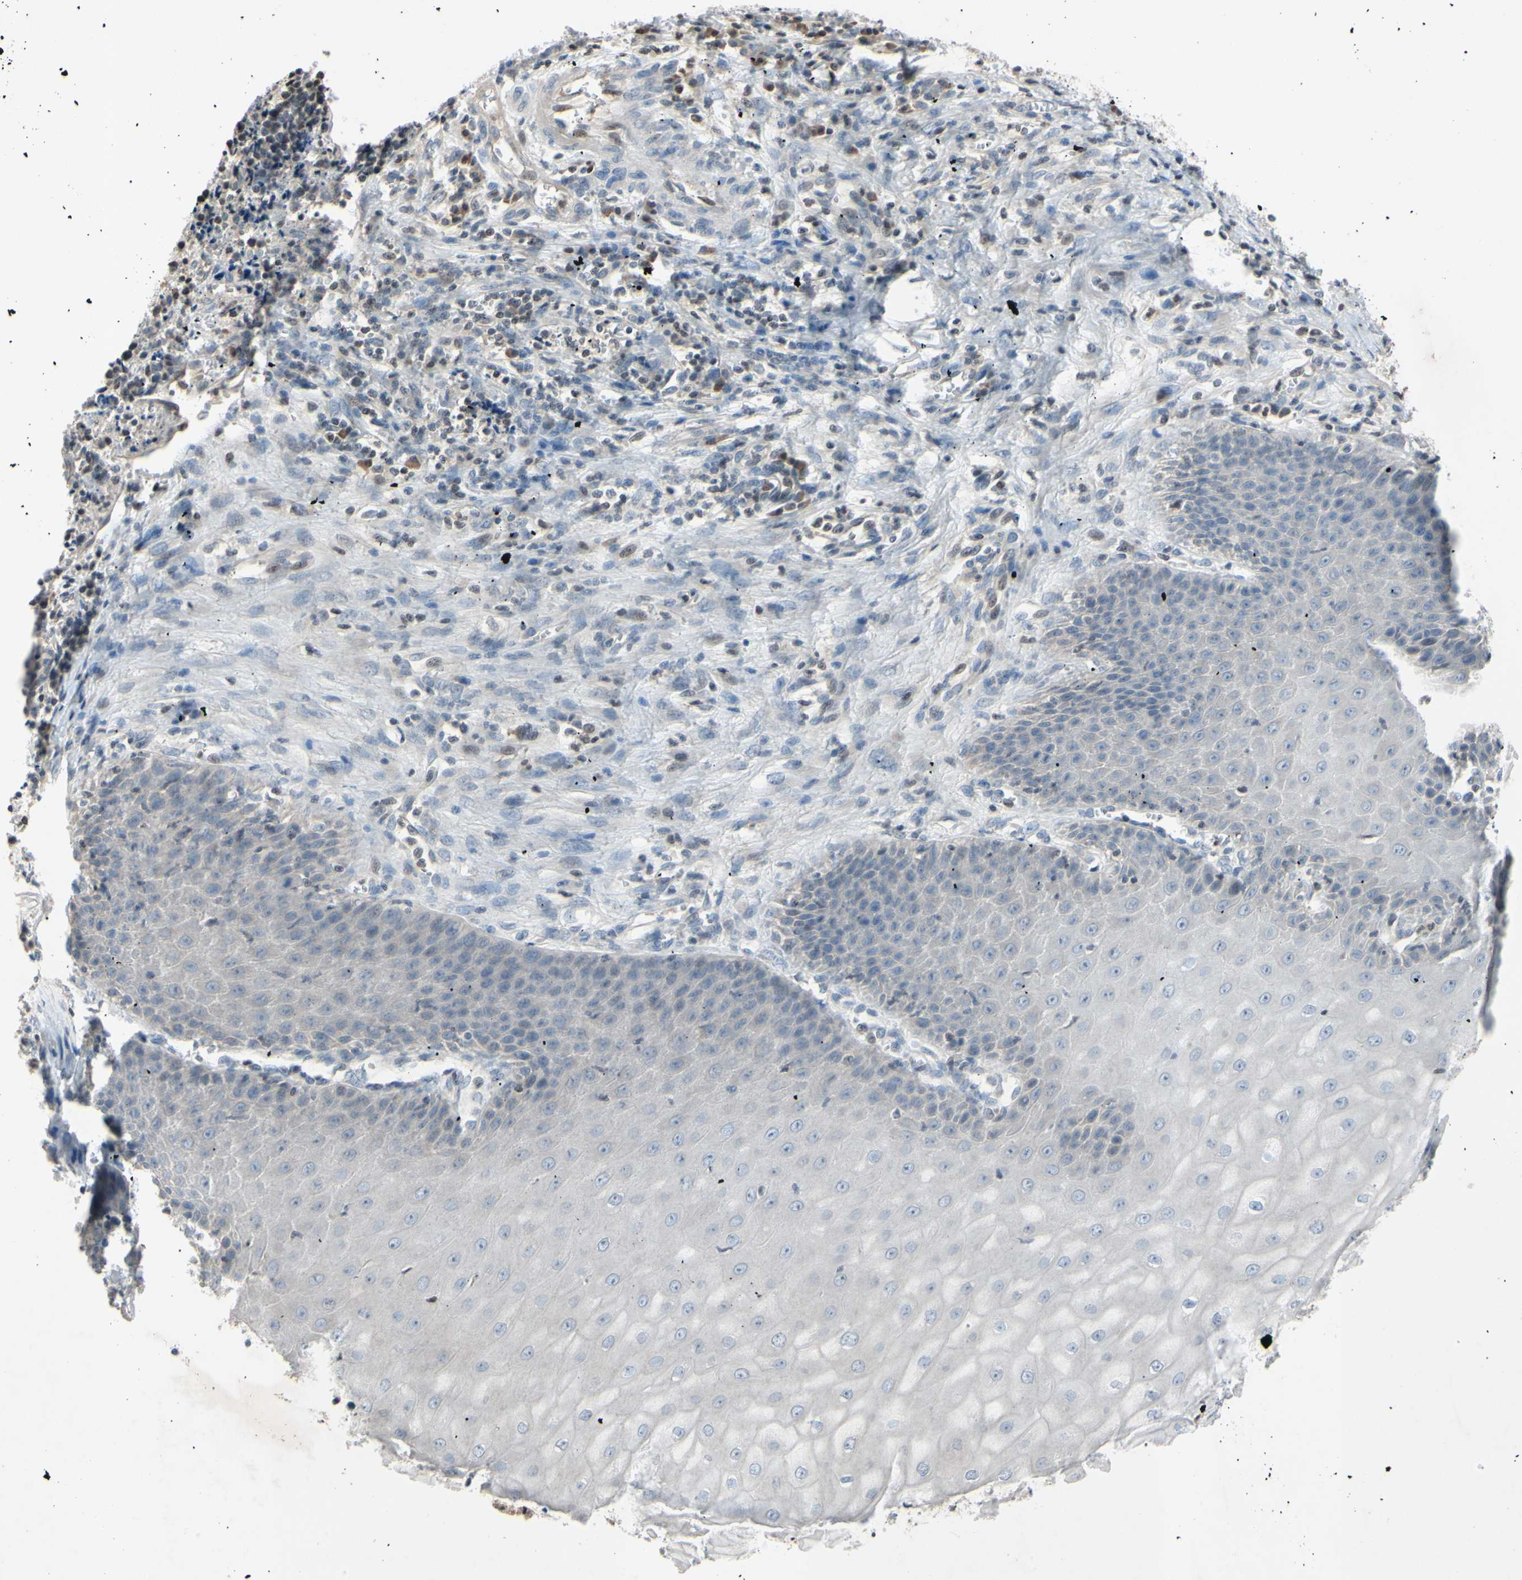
{"staining": {"intensity": "negative", "quantity": "none", "location": "none"}, "tissue": "cervical cancer", "cell_type": "Tumor cells", "image_type": "cancer", "snomed": [{"axis": "morphology", "description": "Squamous cell carcinoma, NOS"}, {"axis": "topography", "description": "Cervix"}], "caption": "Immunohistochemical staining of cervical cancer (squamous cell carcinoma) shows no significant staining in tumor cells. (Brightfield microscopy of DAB immunohistochemistry at high magnification).", "gene": "ARG1", "patient": {"sex": "female", "age": 35}}